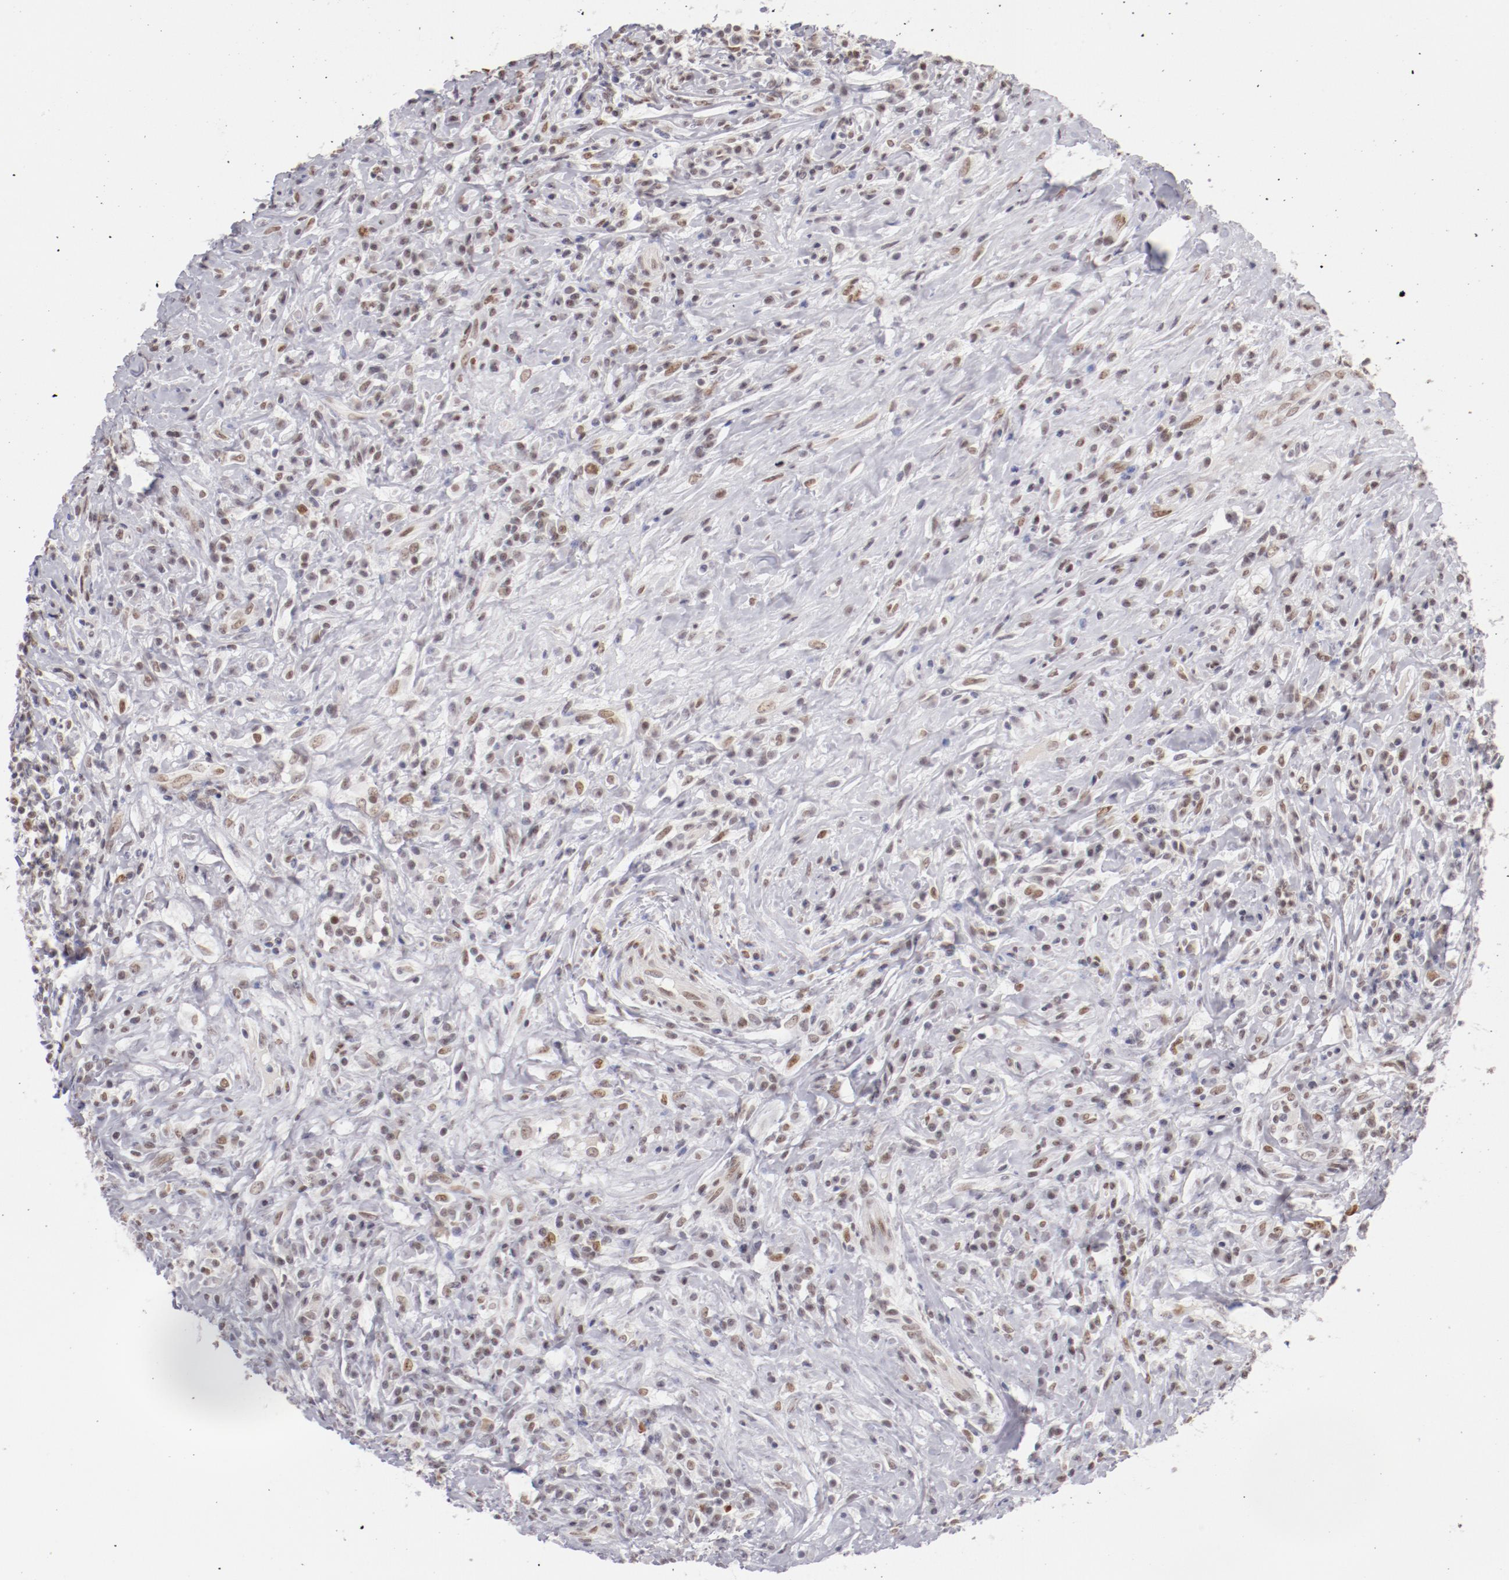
{"staining": {"intensity": "weak", "quantity": "<25%", "location": "nuclear"}, "tissue": "lymphoma", "cell_type": "Tumor cells", "image_type": "cancer", "snomed": [{"axis": "morphology", "description": "Hodgkin's disease, NOS"}, {"axis": "topography", "description": "Lymph node"}], "caption": "This micrograph is of lymphoma stained with IHC to label a protein in brown with the nuclei are counter-stained blue. There is no expression in tumor cells. (DAB (3,3'-diaminobenzidine) immunohistochemistry (IHC) visualized using brightfield microscopy, high magnification).", "gene": "TFAP4", "patient": {"sex": "female", "age": 25}}